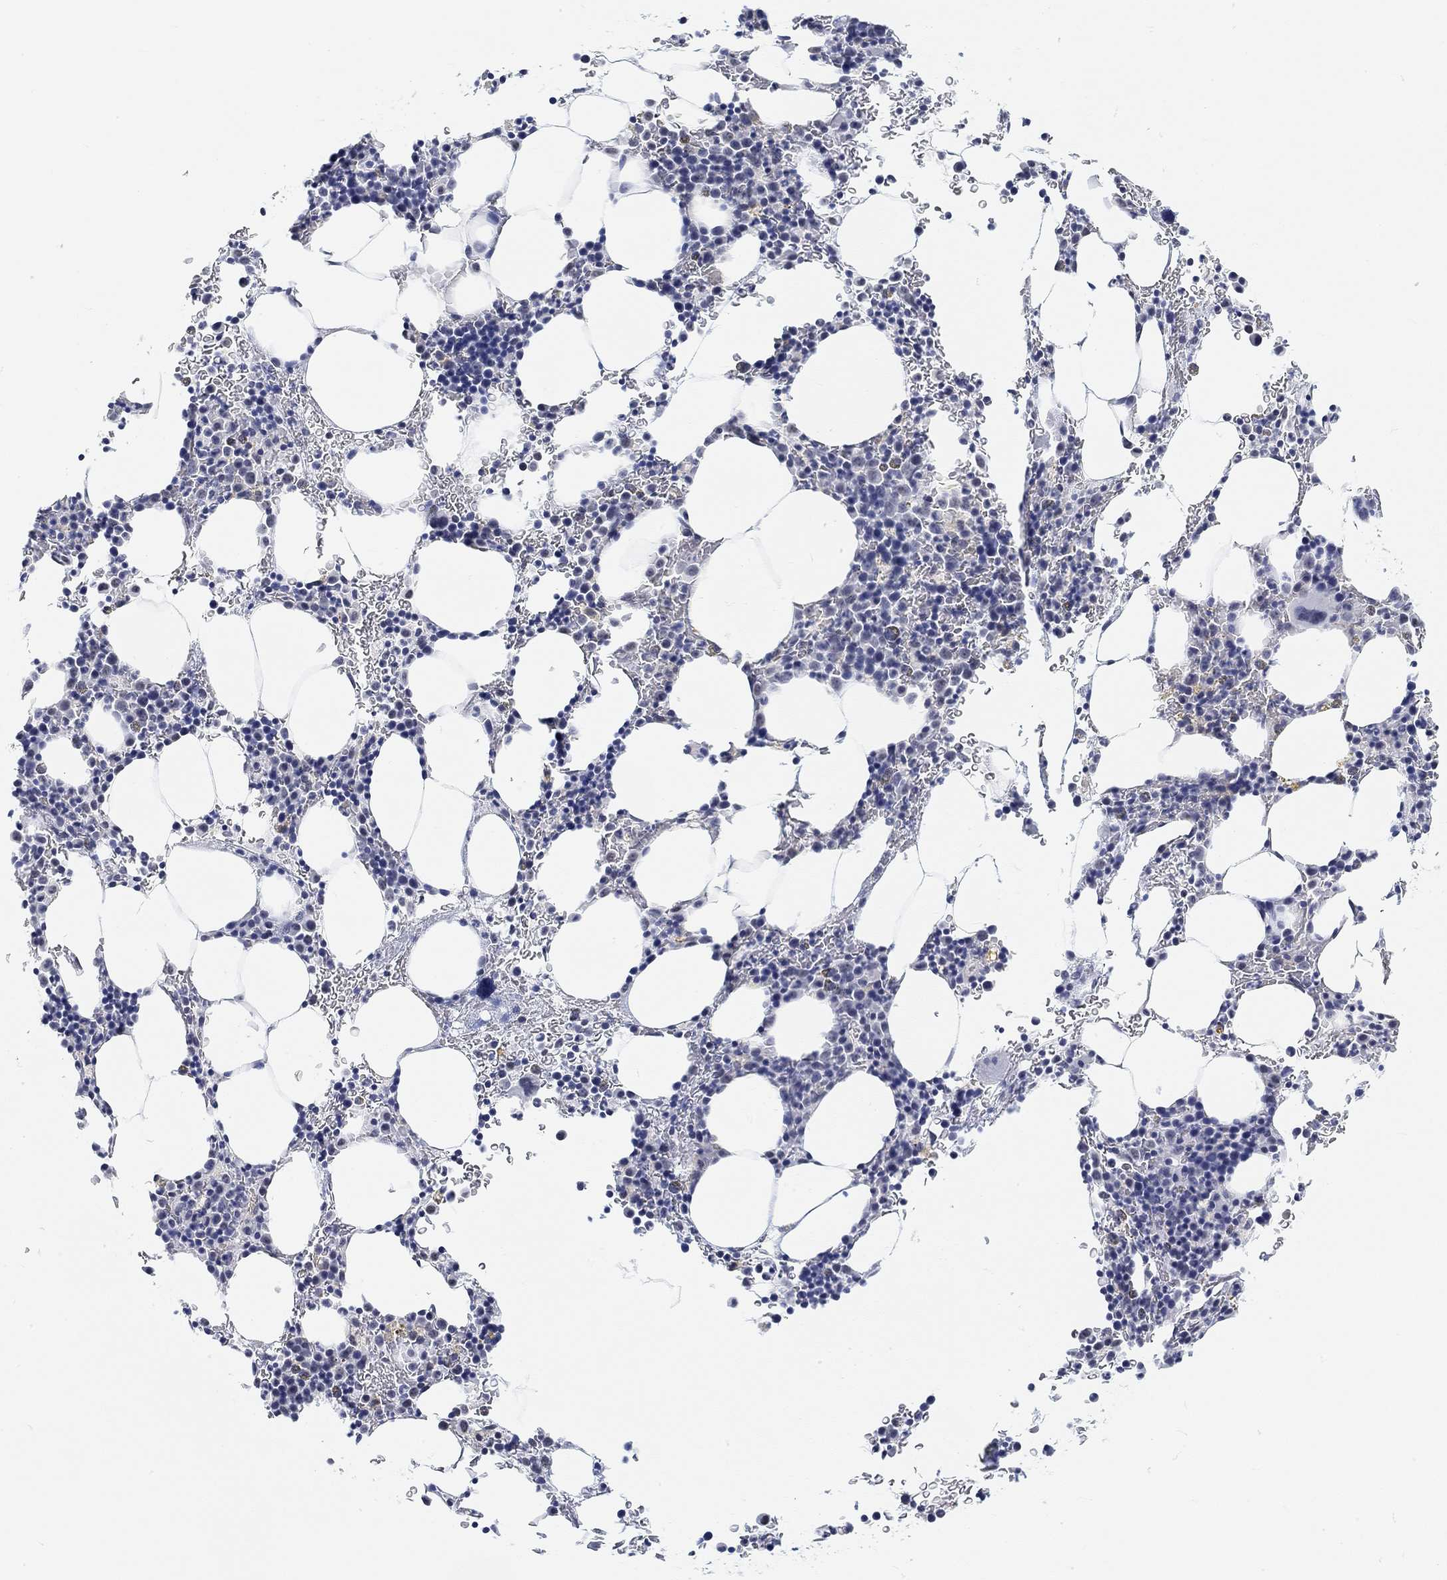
{"staining": {"intensity": "negative", "quantity": "none", "location": "none"}, "tissue": "bone marrow", "cell_type": "Hematopoietic cells", "image_type": "normal", "snomed": [{"axis": "morphology", "description": "Normal tissue, NOS"}, {"axis": "topography", "description": "Bone marrow"}], "caption": "Immunohistochemical staining of benign bone marrow displays no significant staining in hematopoietic cells.", "gene": "PURG", "patient": {"sex": "male", "age": 77}}